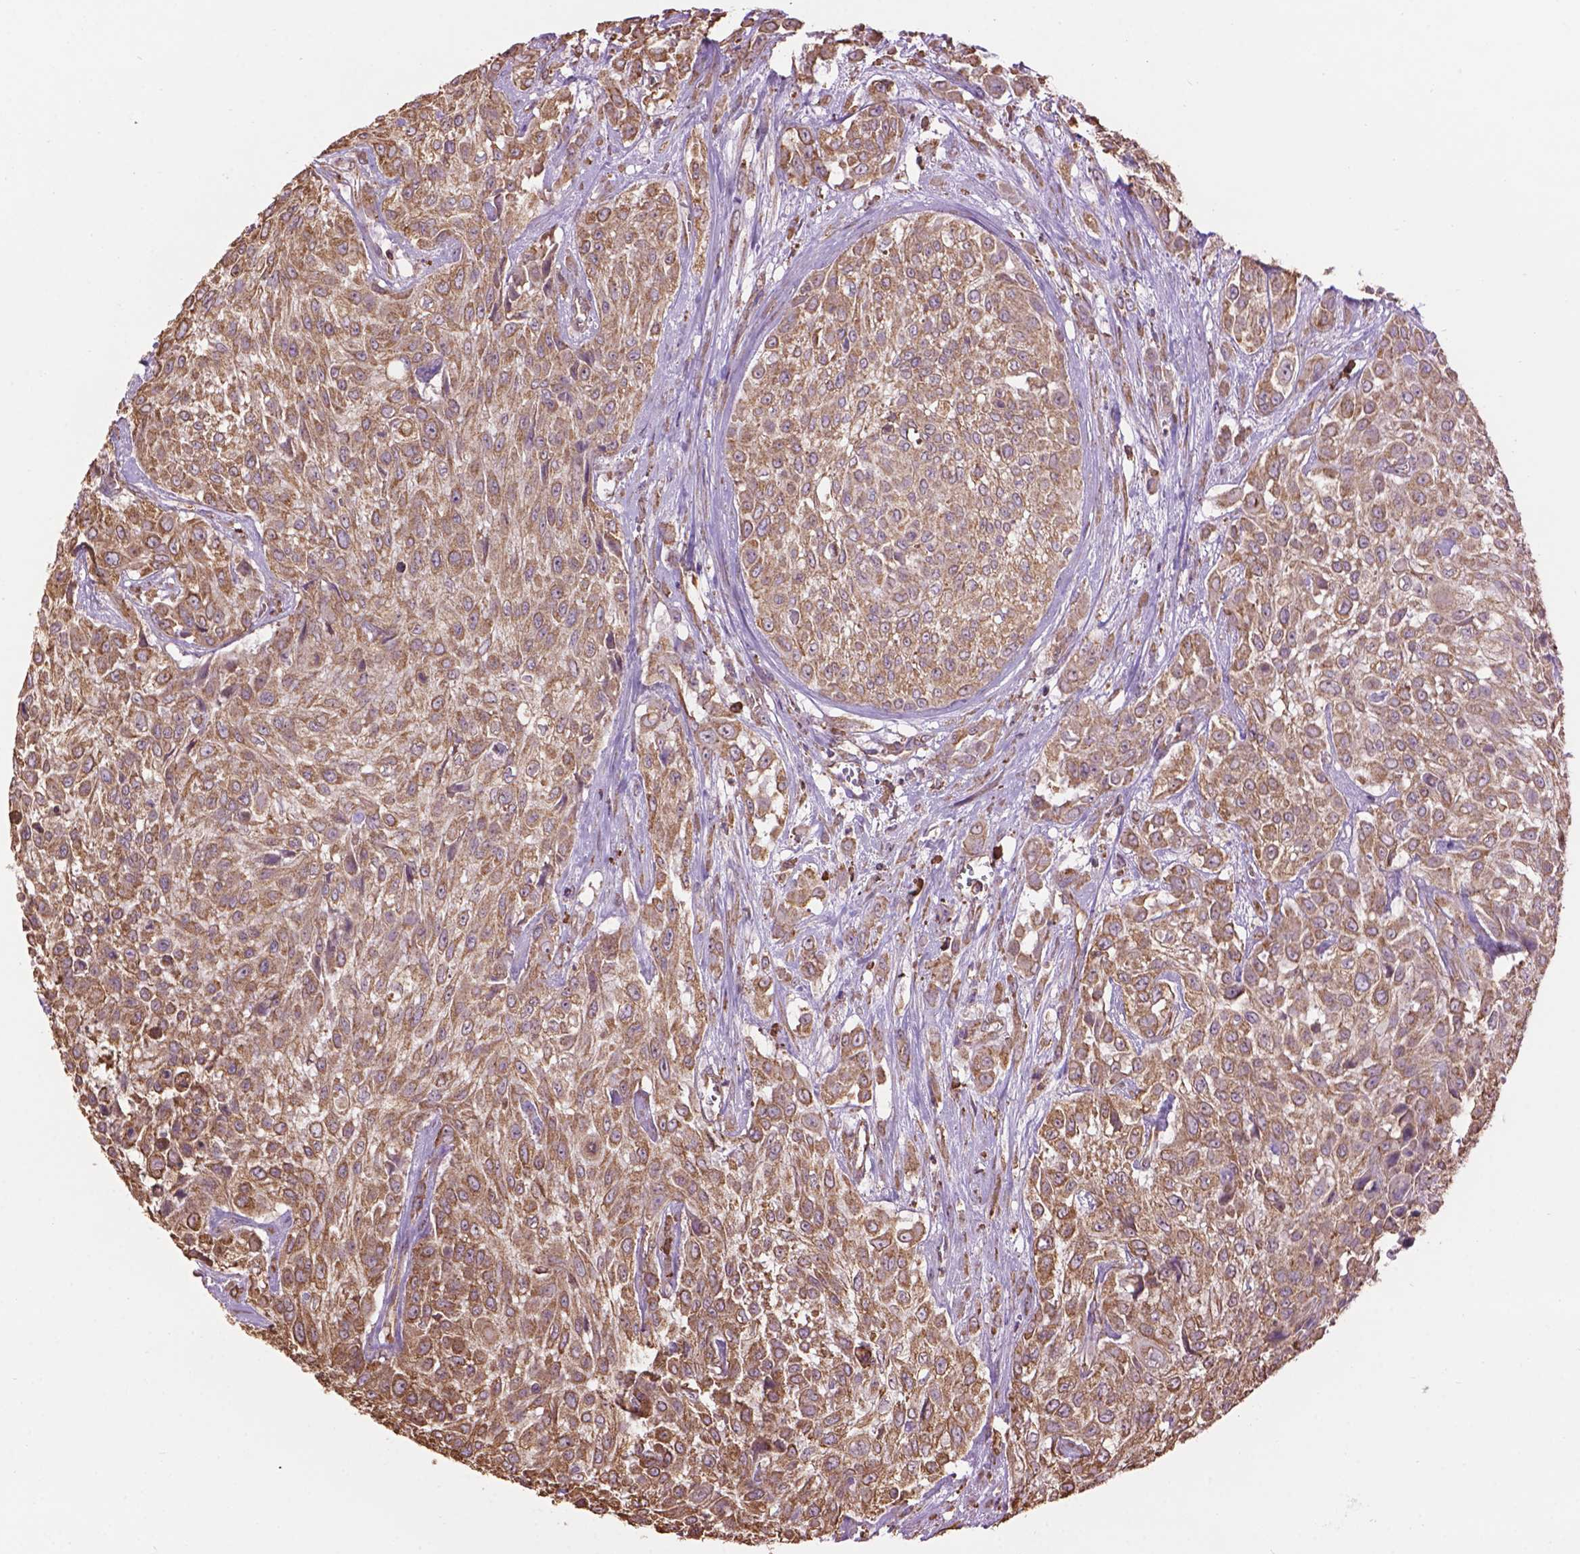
{"staining": {"intensity": "moderate", "quantity": ">75%", "location": "cytoplasmic/membranous"}, "tissue": "urothelial cancer", "cell_type": "Tumor cells", "image_type": "cancer", "snomed": [{"axis": "morphology", "description": "Urothelial carcinoma, High grade"}, {"axis": "topography", "description": "Urinary bladder"}], "caption": "Human urothelial cancer stained with a protein marker exhibits moderate staining in tumor cells.", "gene": "PPP2R5E", "patient": {"sex": "male", "age": 57}}